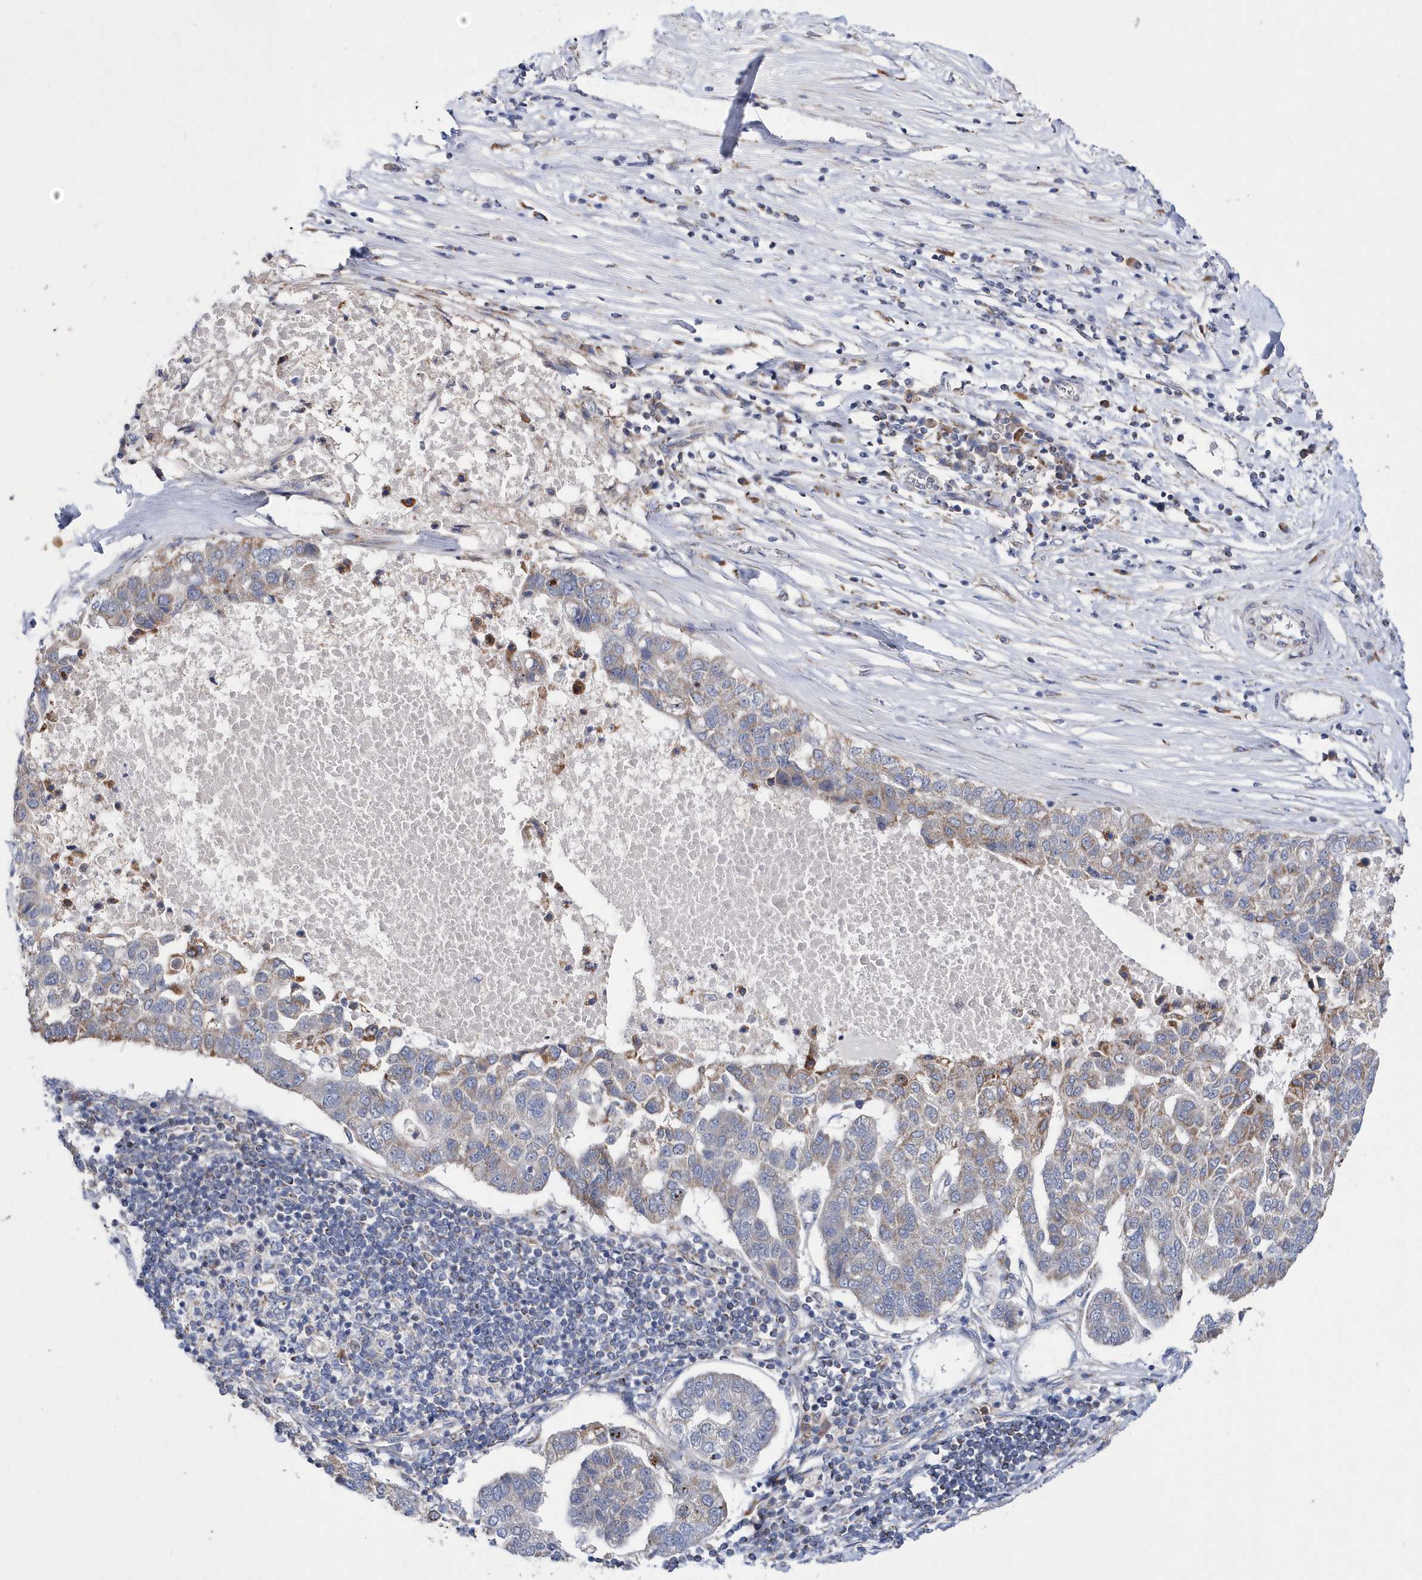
{"staining": {"intensity": "weak", "quantity": "25%-75%", "location": "cytoplasmic/membranous"}, "tissue": "pancreatic cancer", "cell_type": "Tumor cells", "image_type": "cancer", "snomed": [{"axis": "morphology", "description": "Adenocarcinoma, NOS"}, {"axis": "topography", "description": "Pancreas"}], "caption": "Approximately 25%-75% of tumor cells in human adenocarcinoma (pancreatic) demonstrate weak cytoplasmic/membranous protein positivity as visualized by brown immunohistochemical staining.", "gene": "SPATA5", "patient": {"sex": "female", "age": 61}}